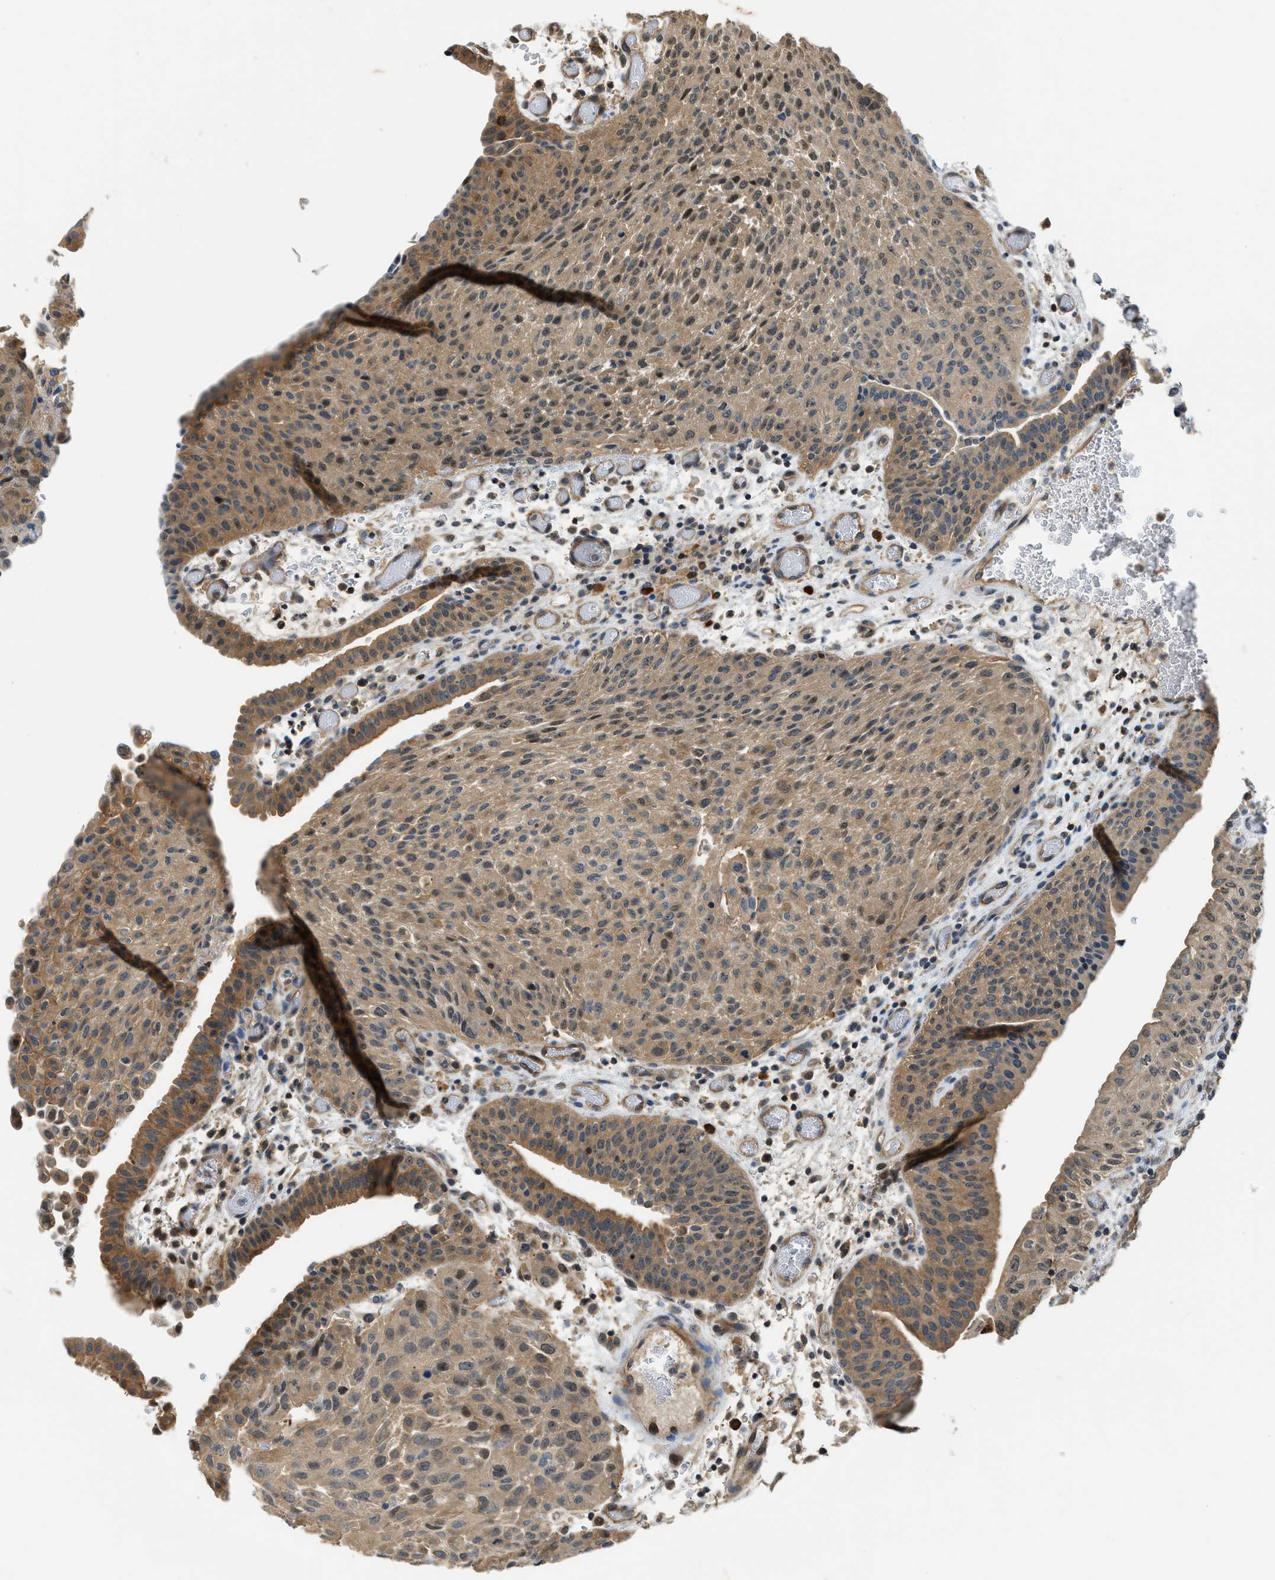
{"staining": {"intensity": "weak", "quantity": ">75%", "location": "cytoplasmic/membranous,nuclear"}, "tissue": "urothelial cancer", "cell_type": "Tumor cells", "image_type": "cancer", "snomed": [{"axis": "morphology", "description": "Urothelial carcinoma, Low grade"}, {"axis": "morphology", "description": "Urothelial carcinoma, High grade"}, {"axis": "topography", "description": "Urinary bladder"}], "caption": "Protein staining by IHC demonstrates weak cytoplasmic/membranous and nuclear expression in approximately >75% of tumor cells in low-grade urothelial carcinoma.", "gene": "CBLB", "patient": {"sex": "male", "age": 35}}